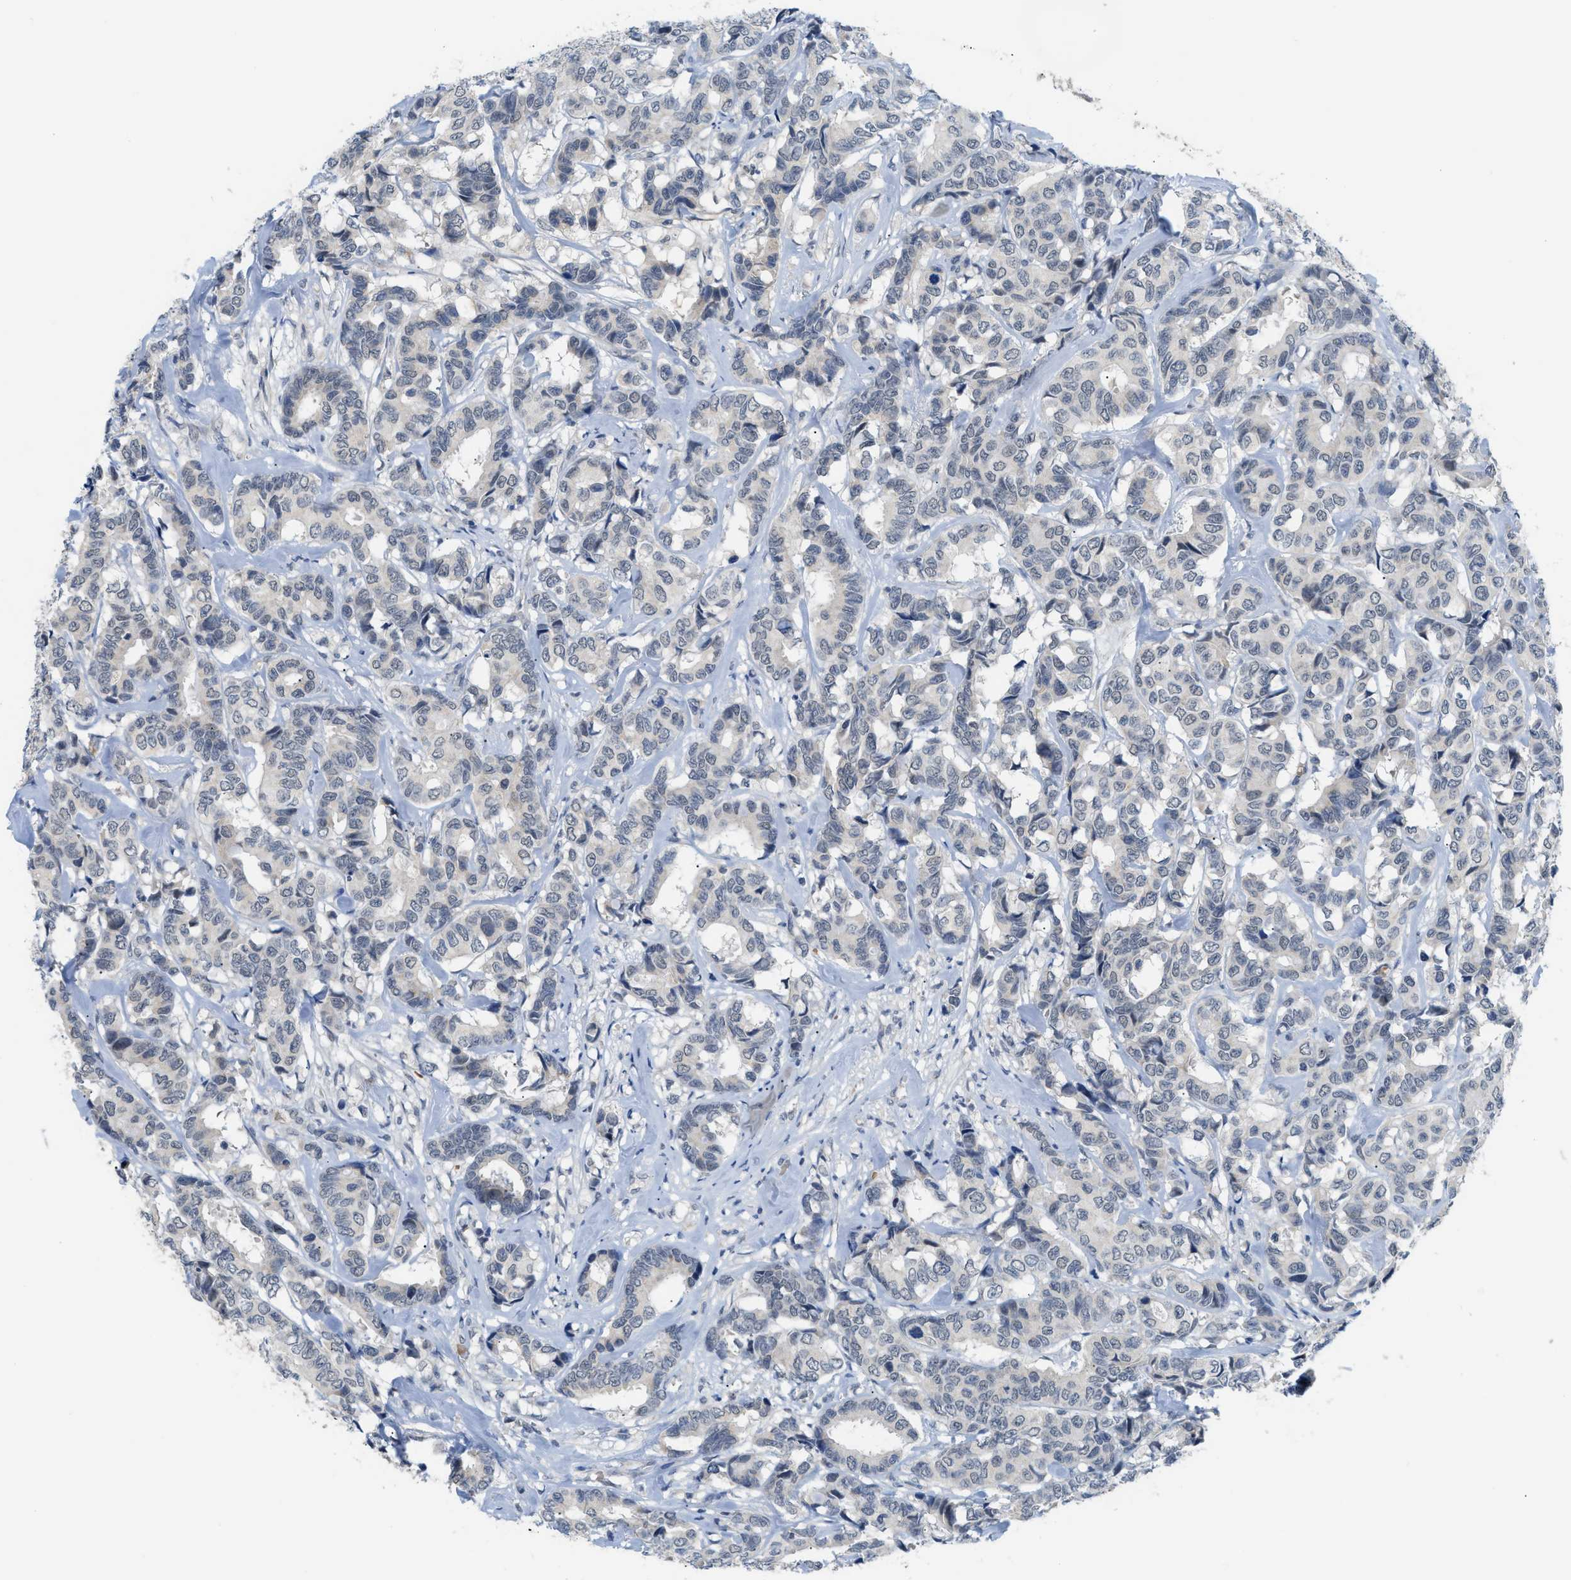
{"staining": {"intensity": "negative", "quantity": "none", "location": "none"}, "tissue": "breast cancer", "cell_type": "Tumor cells", "image_type": "cancer", "snomed": [{"axis": "morphology", "description": "Duct carcinoma"}, {"axis": "topography", "description": "Breast"}], "caption": "Immunohistochemical staining of human breast infiltrating ductal carcinoma displays no significant positivity in tumor cells. The staining is performed using DAB brown chromogen with nuclei counter-stained in using hematoxylin.", "gene": "PSAT1", "patient": {"sex": "female", "age": 87}}